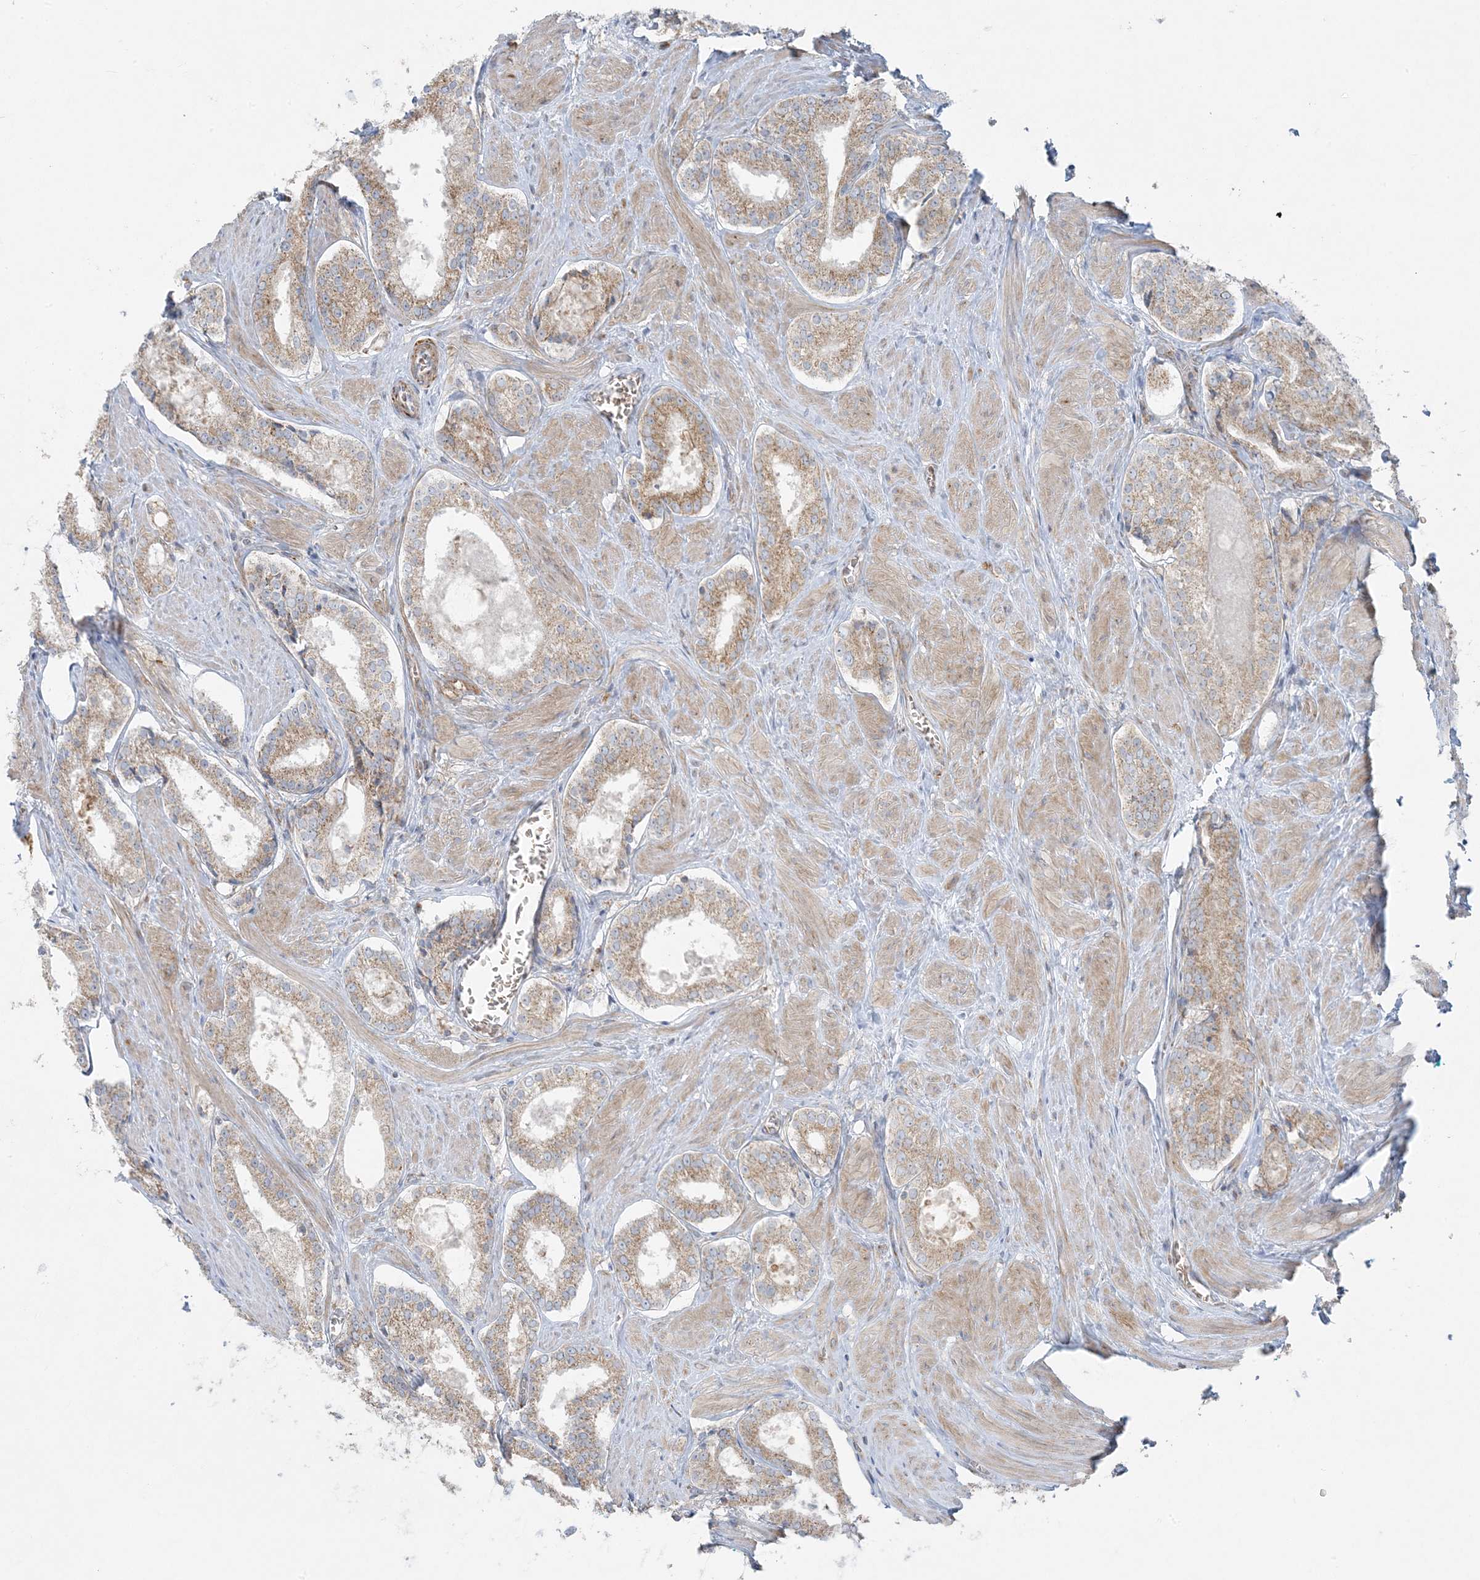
{"staining": {"intensity": "weak", "quantity": "25%-75%", "location": "cytoplasmic/membranous"}, "tissue": "prostate cancer", "cell_type": "Tumor cells", "image_type": "cancer", "snomed": [{"axis": "morphology", "description": "Adenocarcinoma, Low grade"}, {"axis": "topography", "description": "Prostate"}], "caption": "Brown immunohistochemical staining in human adenocarcinoma (low-grade) (prostate) reveals weak cytoplasmic/membranous expression in approximately 25%-75% of tumor cells. Using DAB (3,3'-diaminobenzidine) (brown) and hematoxylin (blue) stains, captured at high magnification using brightfield microscopy.", "gene": "PIK3R4", "patient": {"sex": "male", "age": 54}}